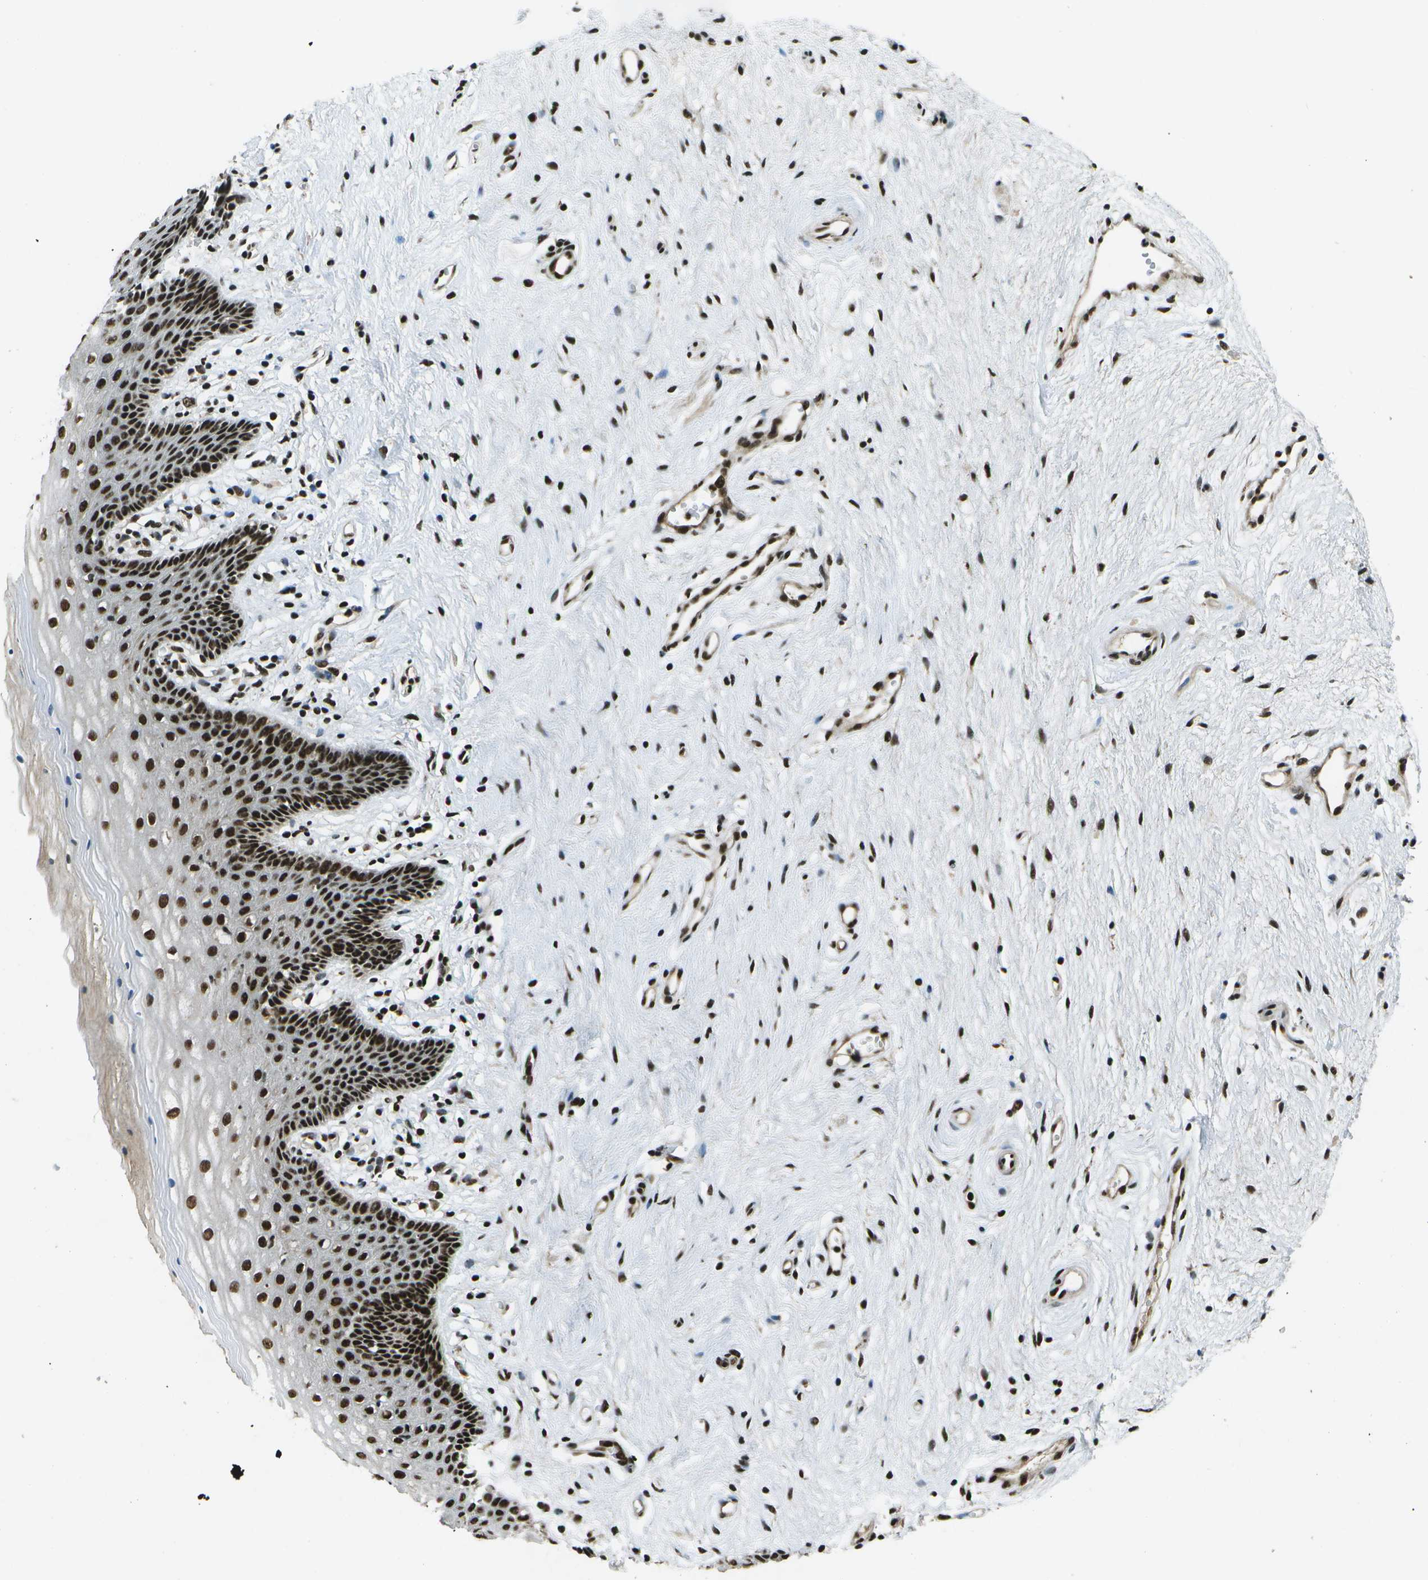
{"staining": {"intensity": "strong", "quantity": ">75%", "location": "nuclear"}, "tissue": "vagina", "cell_type": "Squamous epithelial cells", "image_type": "normal", "snomed": [{"axis": "morphology", "description": "Normal tissue, NOS"}, {"axis": "topography", "description": "Vagina"}], "caption": "This image demonstrates immunohistochemistry (IHC) staining of normal human vagina, with high strong nuclear positivity in about >75% of squamous epithelial cells.", "gene": "GANC", "patient": {"sex": "female", "age": 44}}